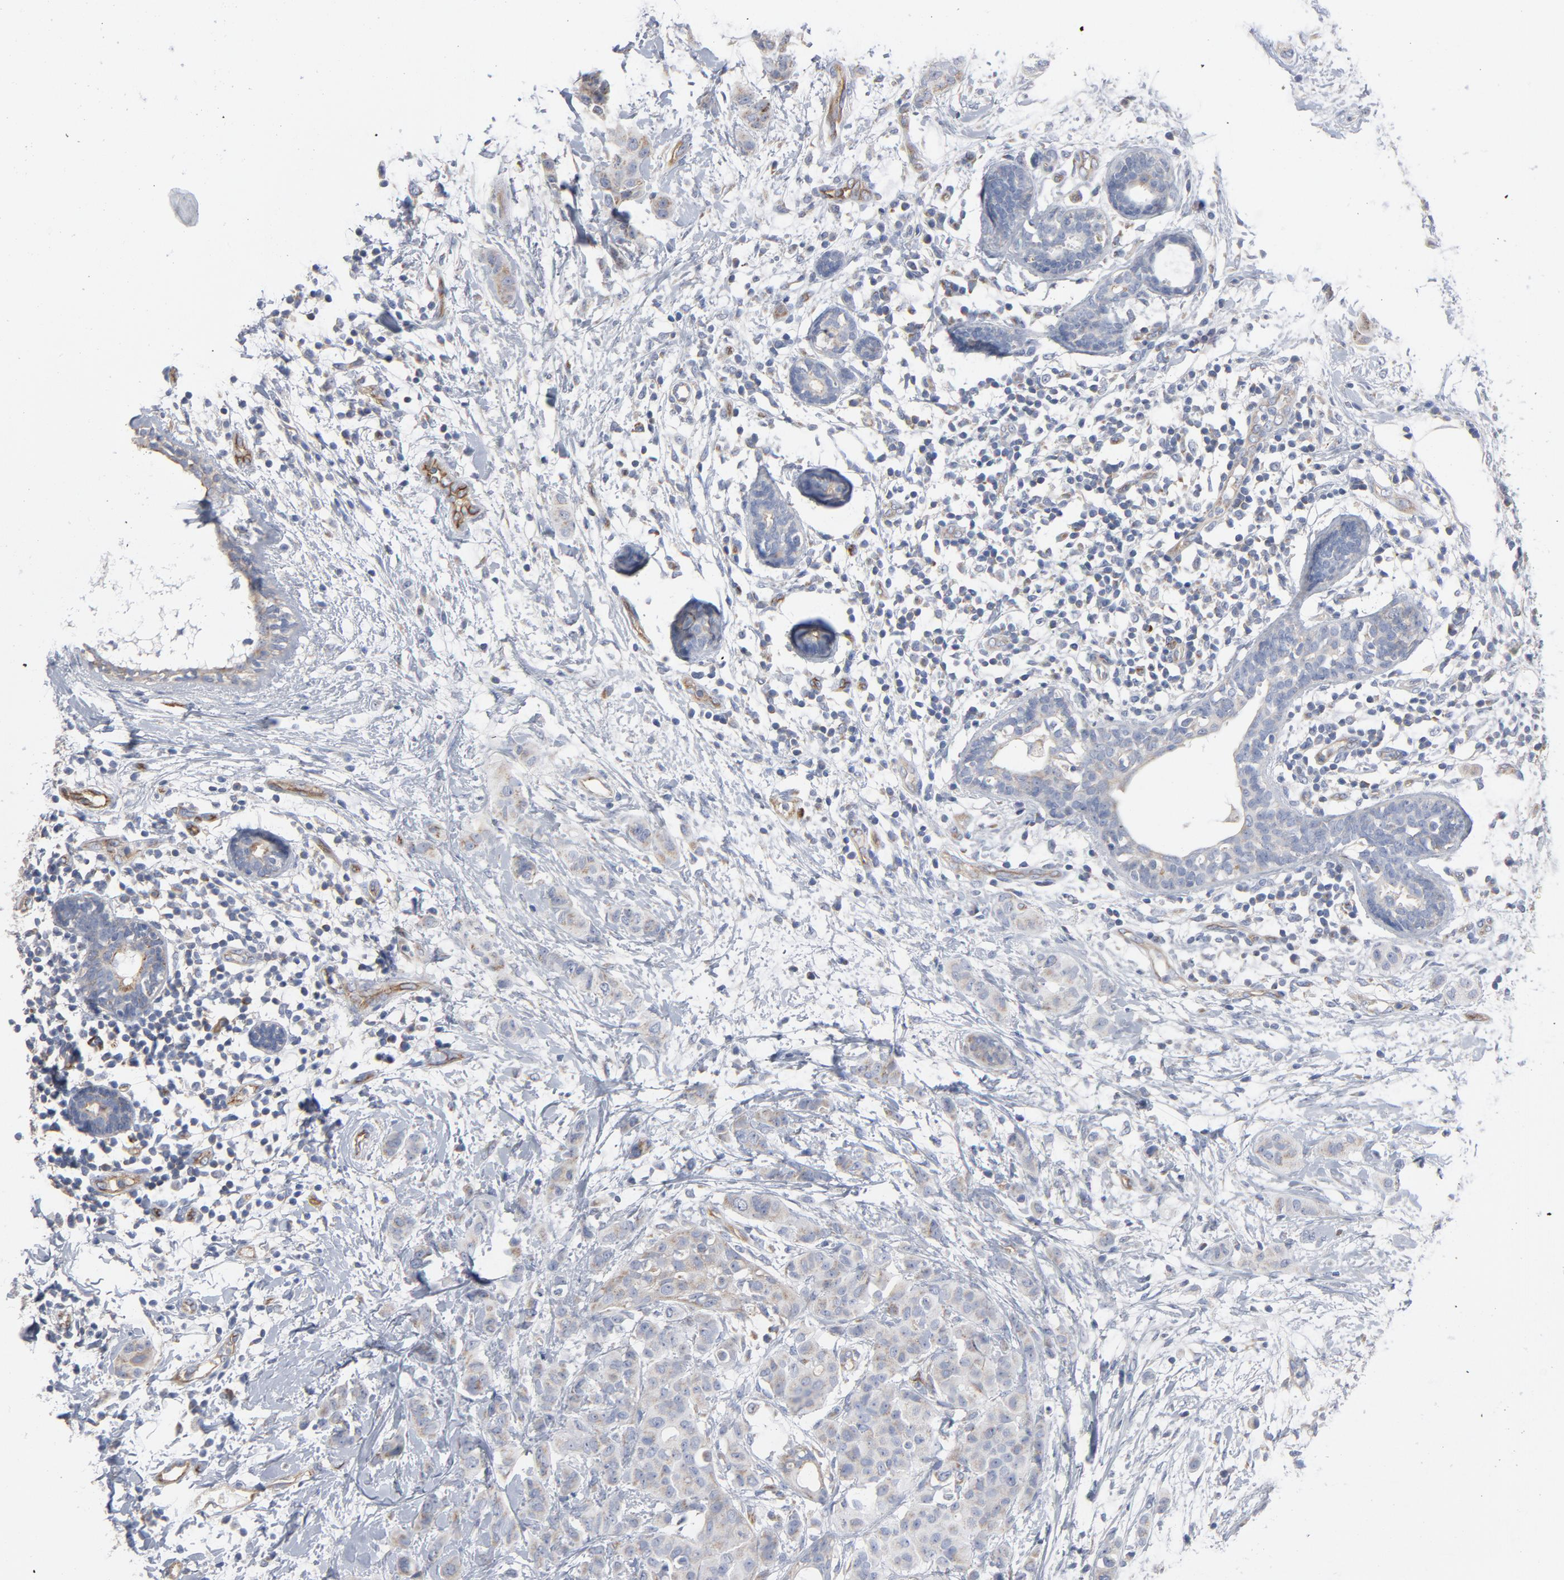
{"staining": {"intensity": "weak", "quantity": ">75%", "location": "cytoplasmic/membranous"}, "tissue": "breast cancer", "cell_type": "Tumor cells", "image_type": "cancer", "snomed": [{"axis": "morphology", "description": "Duct carcinoma"}, {"axis": "topography", "description": "Breast"}], "caption": "Weak cytoplasmic/membranous positivity for a protein is seen in approximately >75% of tumor cells of breast cancer using IHC.", "gene": "OXA1L", "patient": {"sex": "female", "age": 40}}